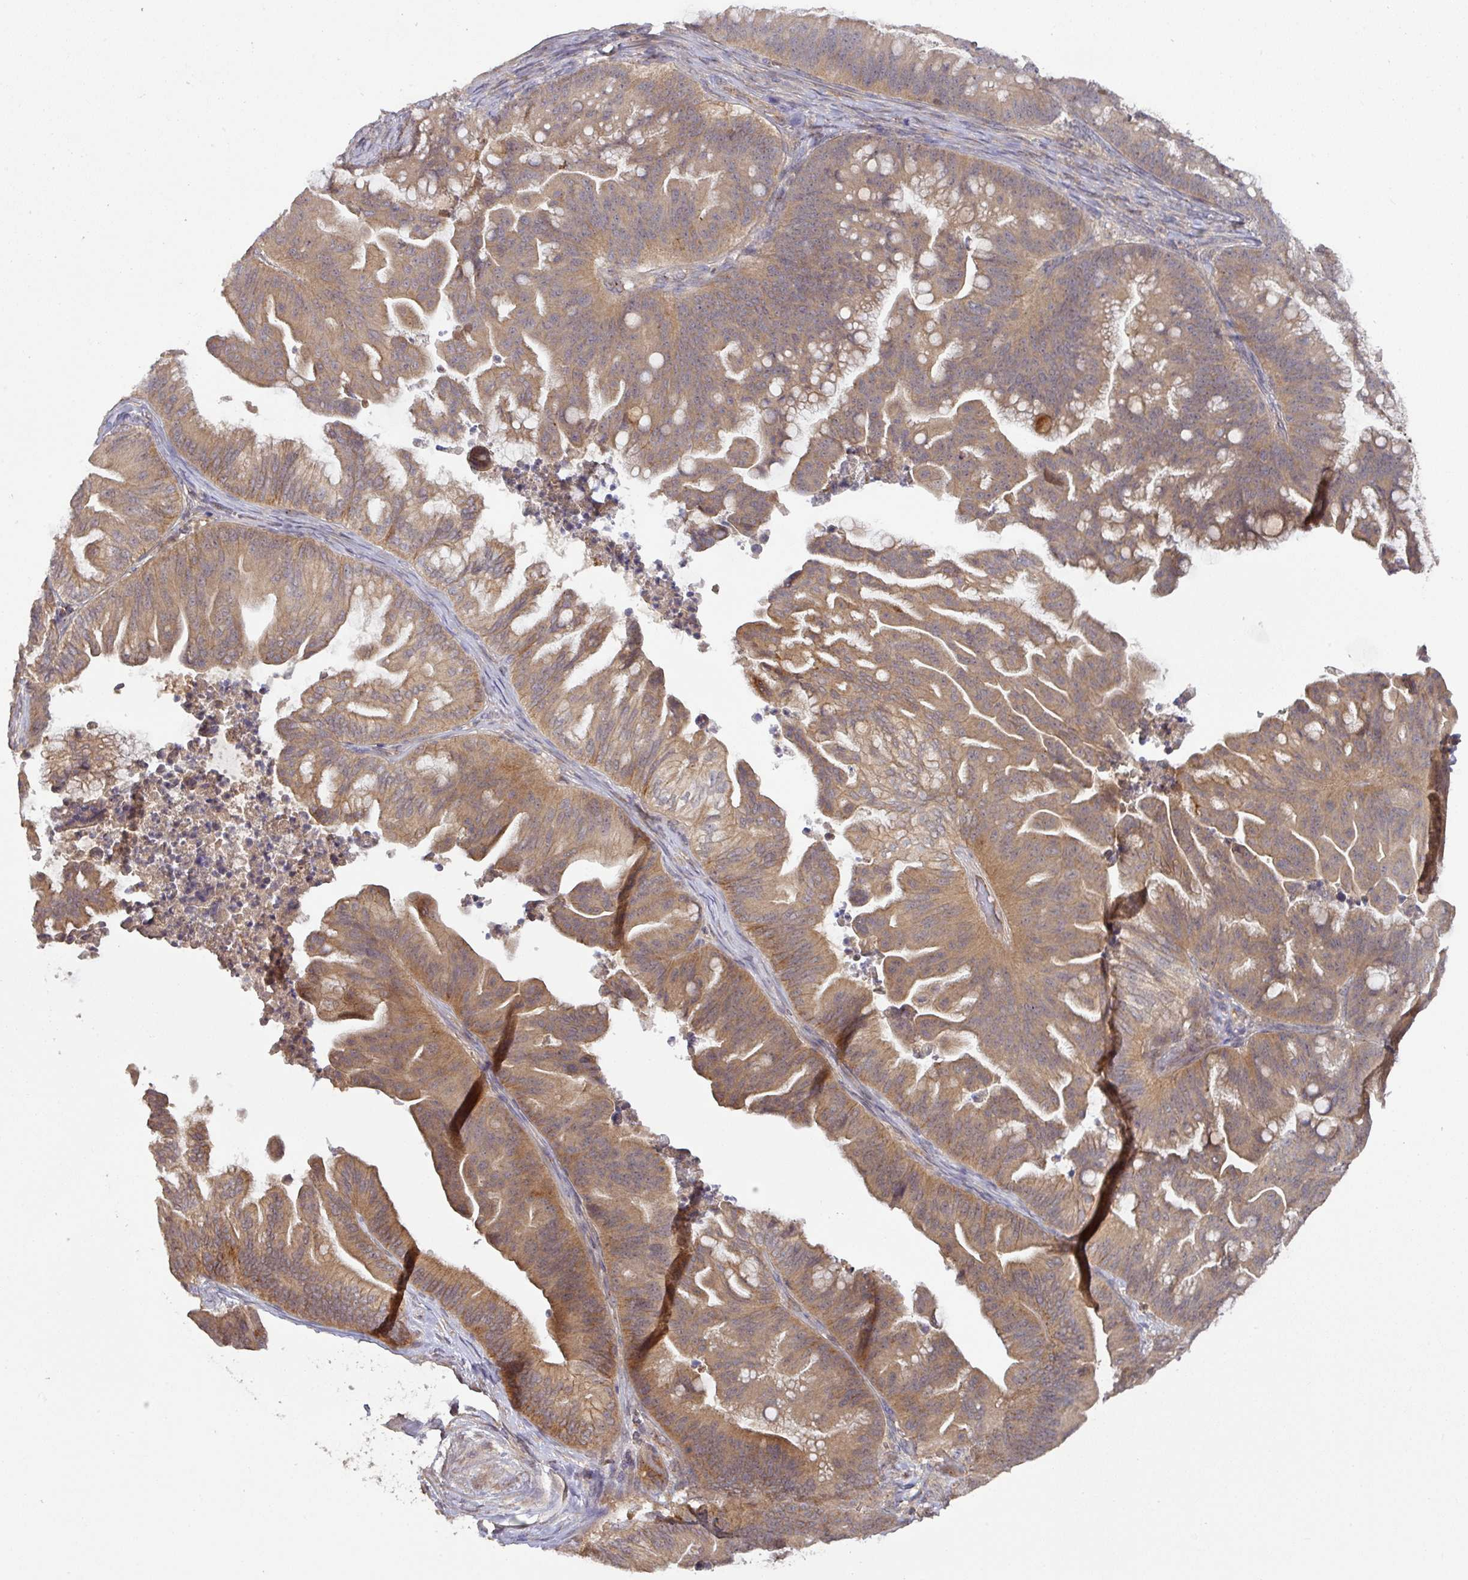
{"staining": {"intensity": "moderate", "quantity": ">75%", "location": "cytoplasmic/membranous"}, "tissue": "ovarian cancer", "cell_type": "Tumor cells", "image_type": "cancer", "snomed": [{"axis": "morphology", "description": "Cystadenocarcinoma, mucinous, NOS"}, {"axis": "topography", "description": "Ovary"}], "caption": "Human ovarian cancer (mucinous cystadenocarcinoma) stained with a protein marker exhibits moderate staining in tumor cells.", "gene": "CCDC121", "patient": {"sex": "female", "age": 67}}